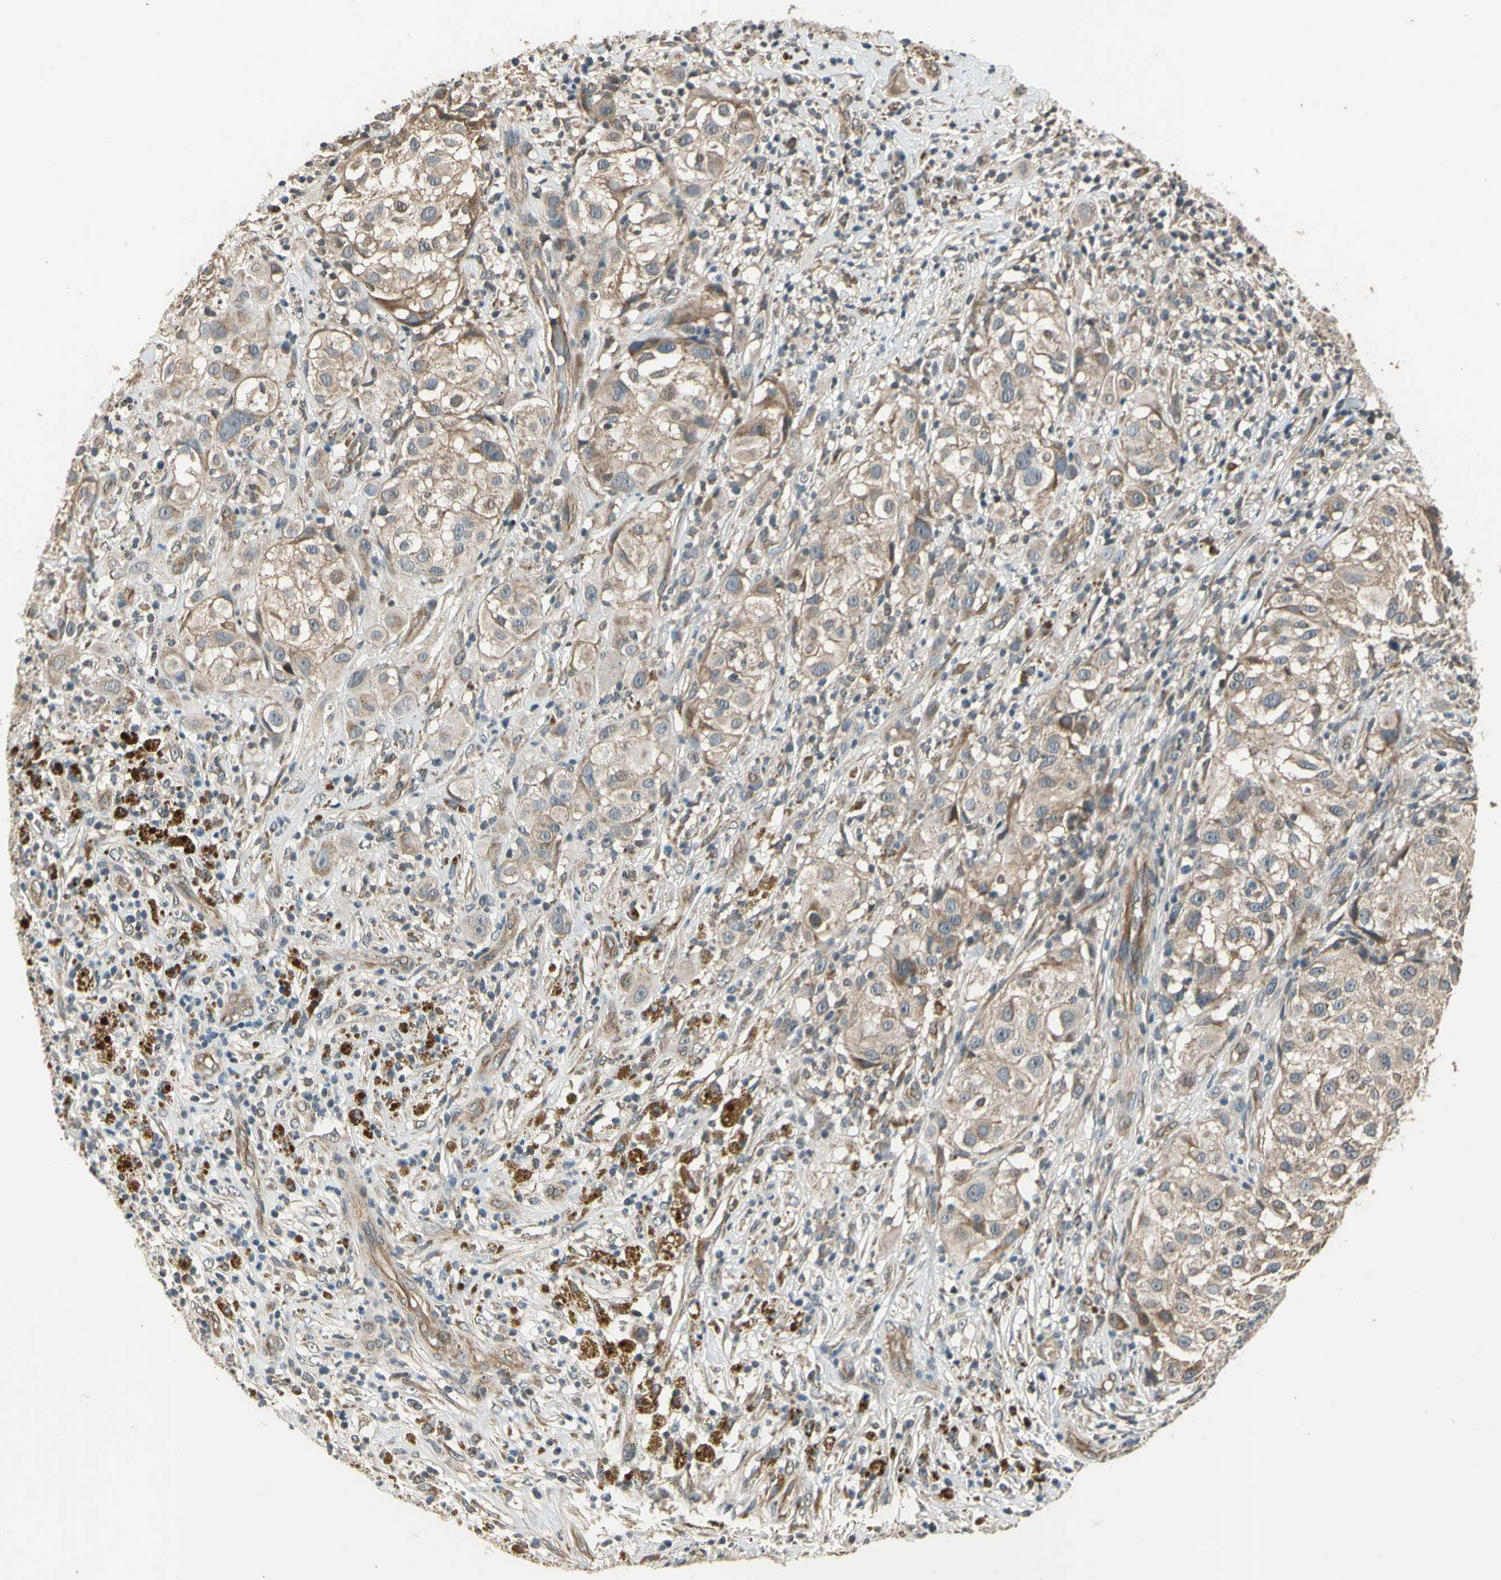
{"staining": {"intensity": "weak", "quantity": "25%-75%", "location": "cytoplasmic/membranous"}, "tissue": "melanoma", "cell_type": "Tumor cells", "image_type": "cancer", "snomed": [{"axis": "morphology", "description": "Necrosis, NOS"}, {"axis": "morphology", "description": "Malignant melanoma, NOS"}, {"axis": "topography", "description": "Skin"}], "caption": "Human malignant melanoma stained with a protein marker exhibits weak staining in tumor cells.", "gene": "EFNB2", "patient": {"sex": "female", "age": 87}}